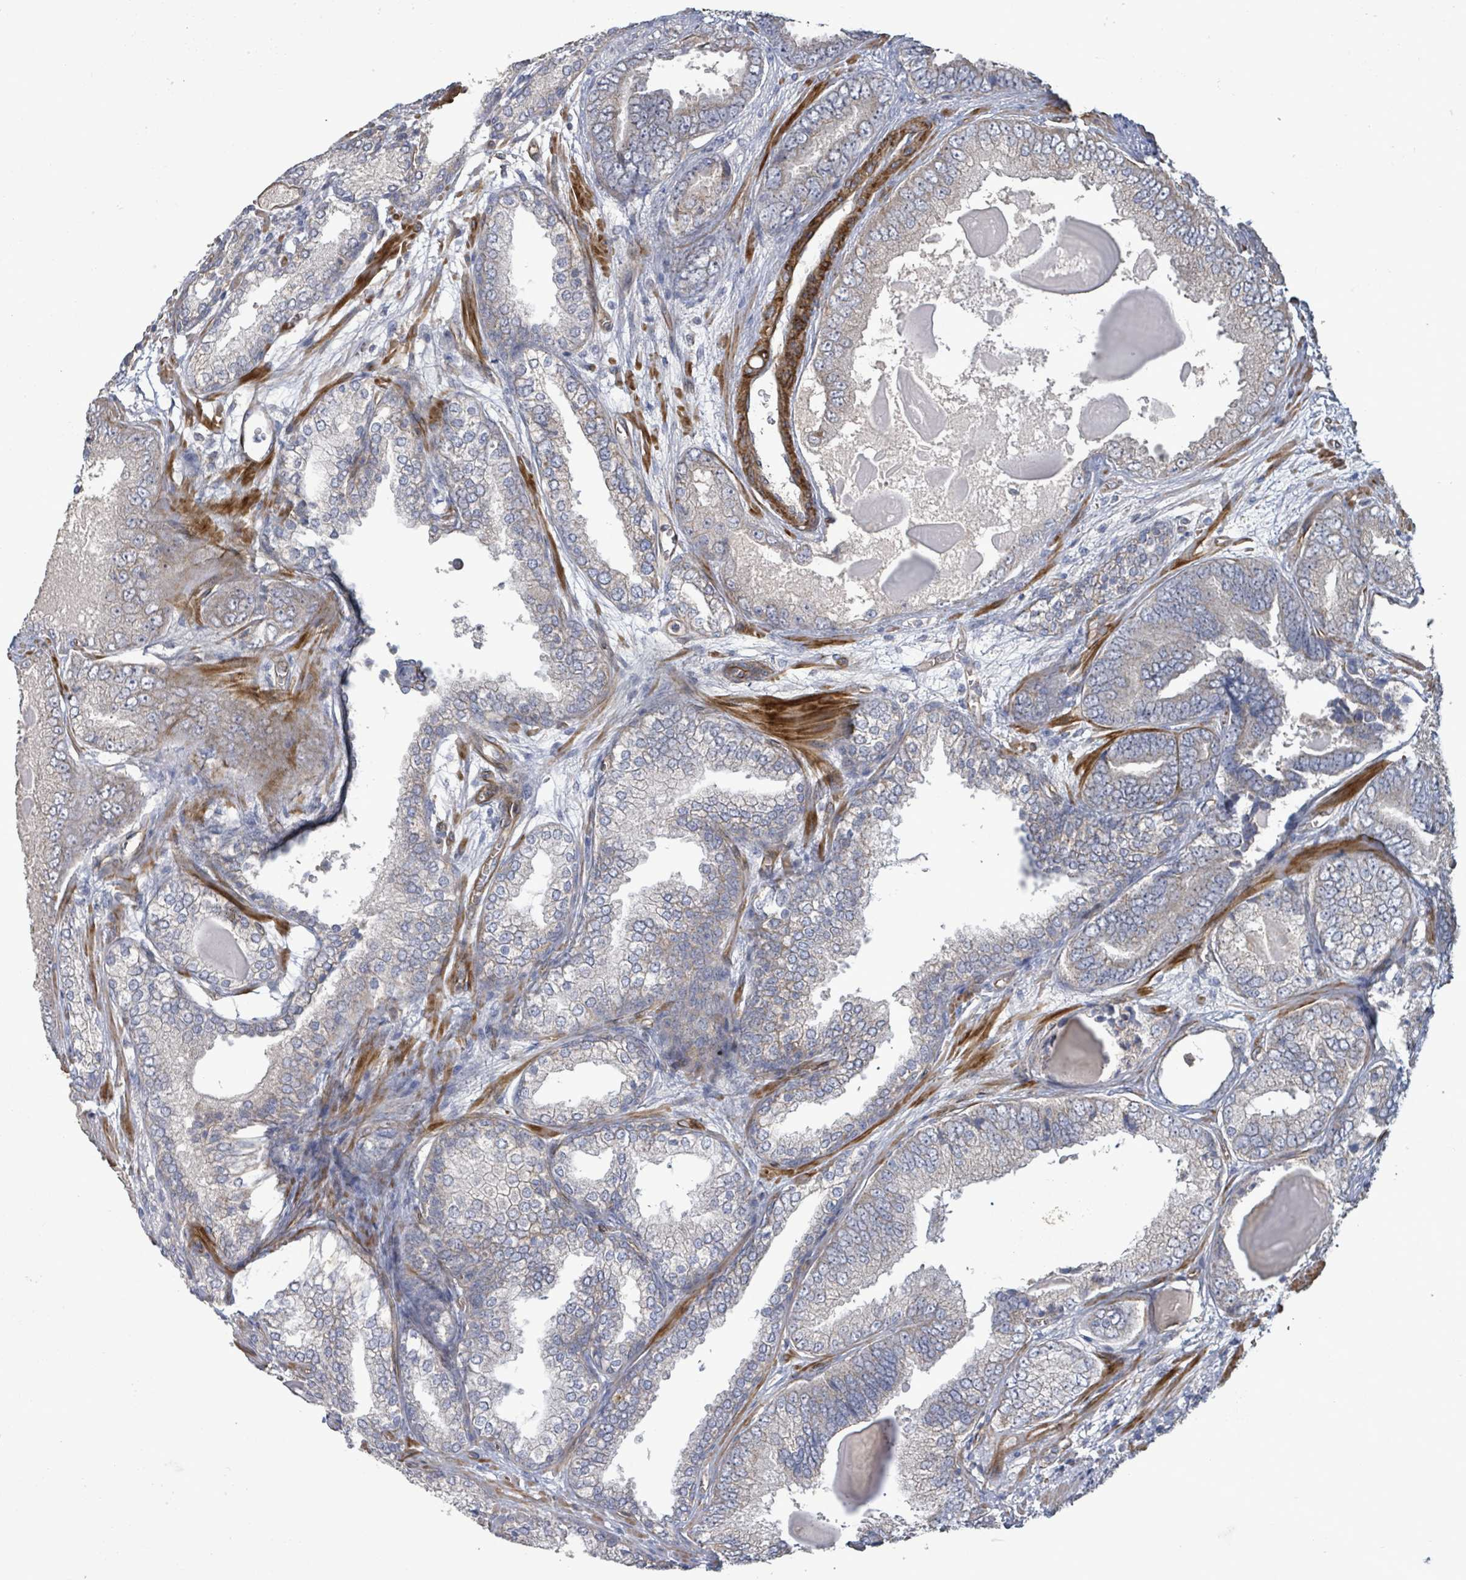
{"staining": {"intensity": "negative", "quantity": "none", "location": "none"}, "tissue": "prostate cancer", "cell_type": "Tumor cells", "image_type": "cancer", "snomed": [{"axis": "morphology", "description": "Adenocarcinoma, High grade"}, {"axis": "topography", "description": "Prostate"}], "caption": "Immunohistochemistry histopathology image of neoplastic tissue: human high-grade adenocarcinoma (prostate) stained with DAB displays no significant protein positivity in tumor cells.", "gene": "KANK3", "patient": {"sex": "male", "age": 63}}